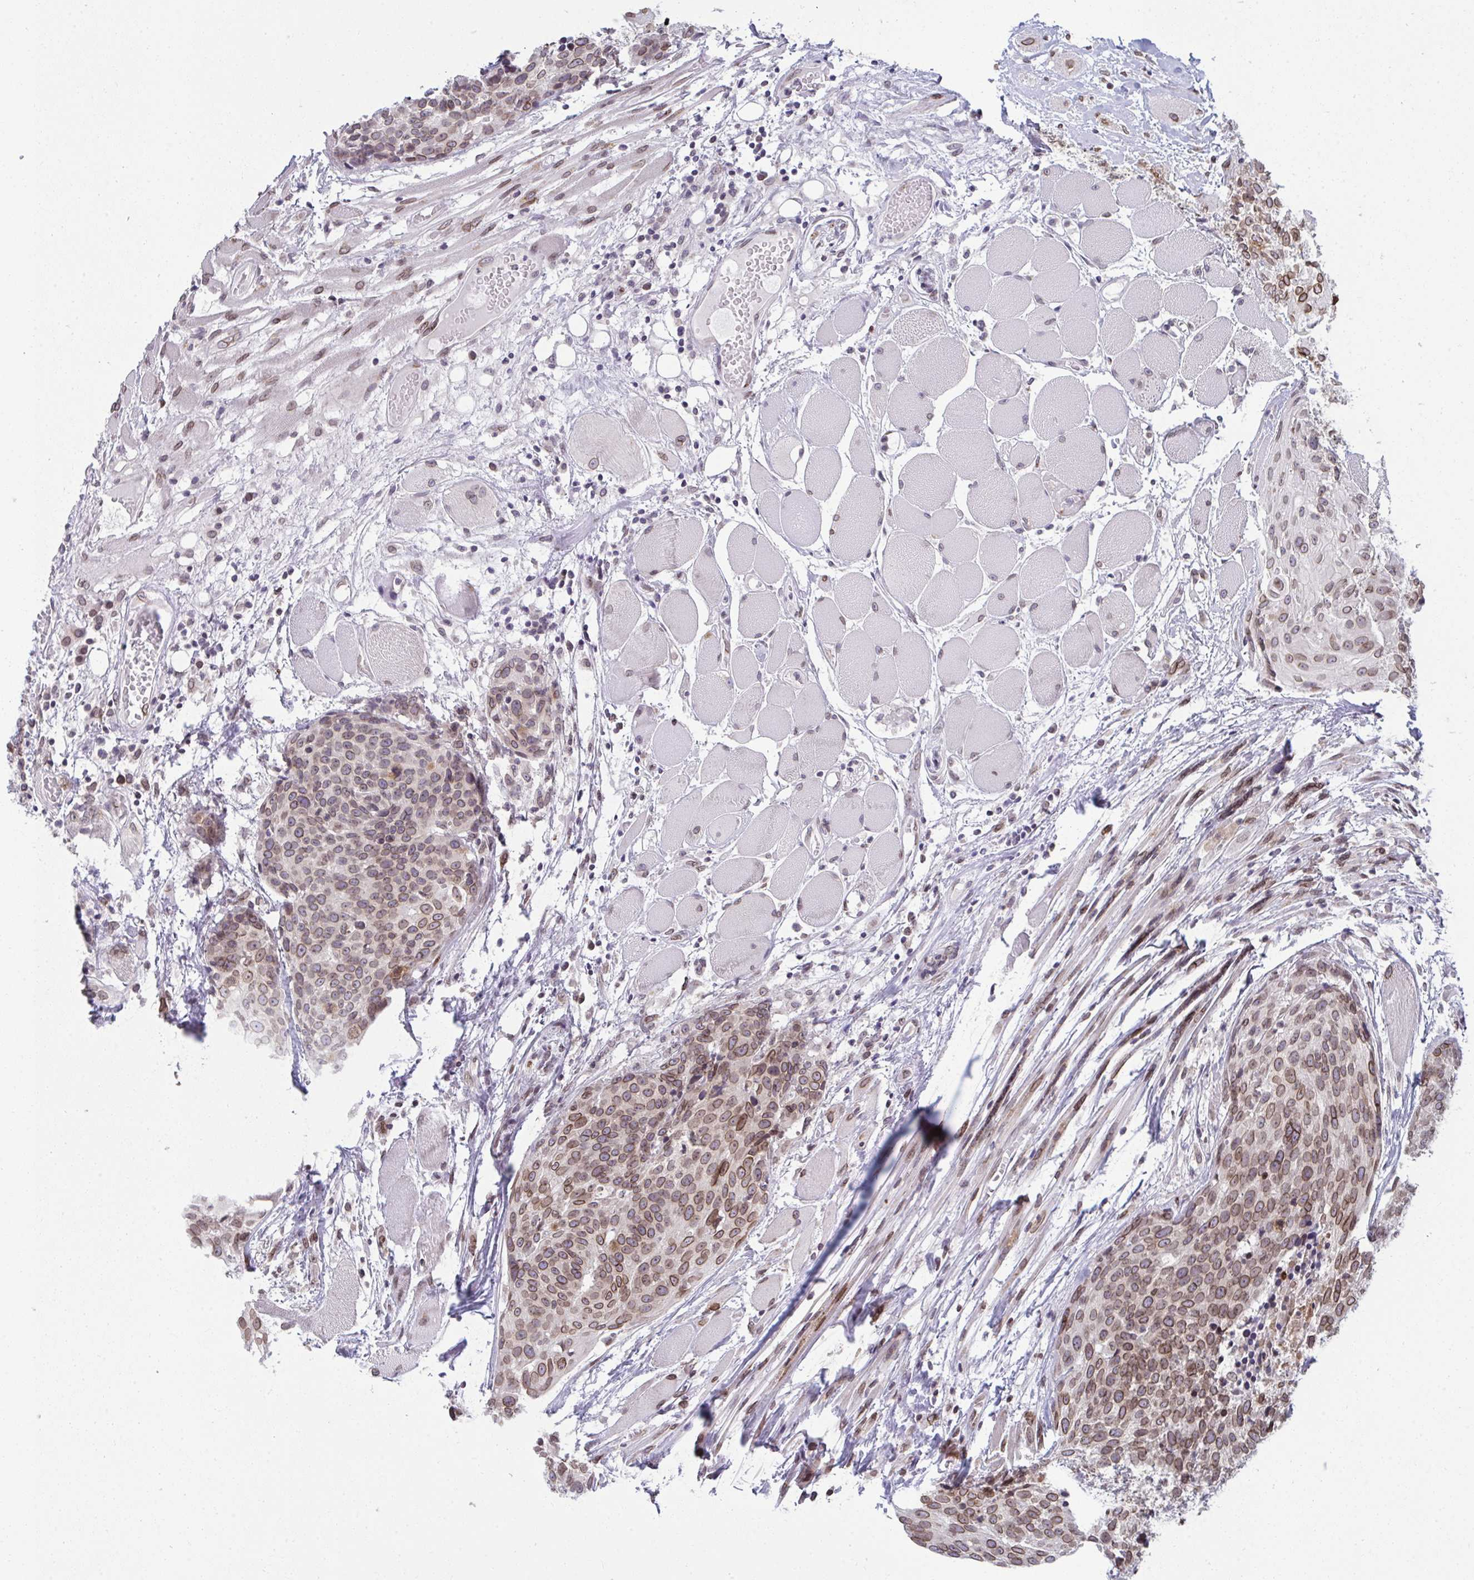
{"staining": {"intensity": "moderate", "quantity": ">75%", "location": "cytoplasmic/membranous,nuclear"}, "tissue": "head and neck cancer", "cell_type": "Tumor cells", "image_type": "cancer", "snomed": [{"axis": "morphology", "description": "Squamous cell carcinoma, NOS"}, {"axis": "topography", "description": "Oral tissue"}, {"axis": "topography", "description": "Head-Neck"}], "caption": "A brown stain highlights moderate cytoplasmic/membranous and nuclear positivity of a protein in head and neck squamous cell carcinoma tumor cells.", "gene": "RANBP2", "patient": {"sex": "male", "age": 64}}